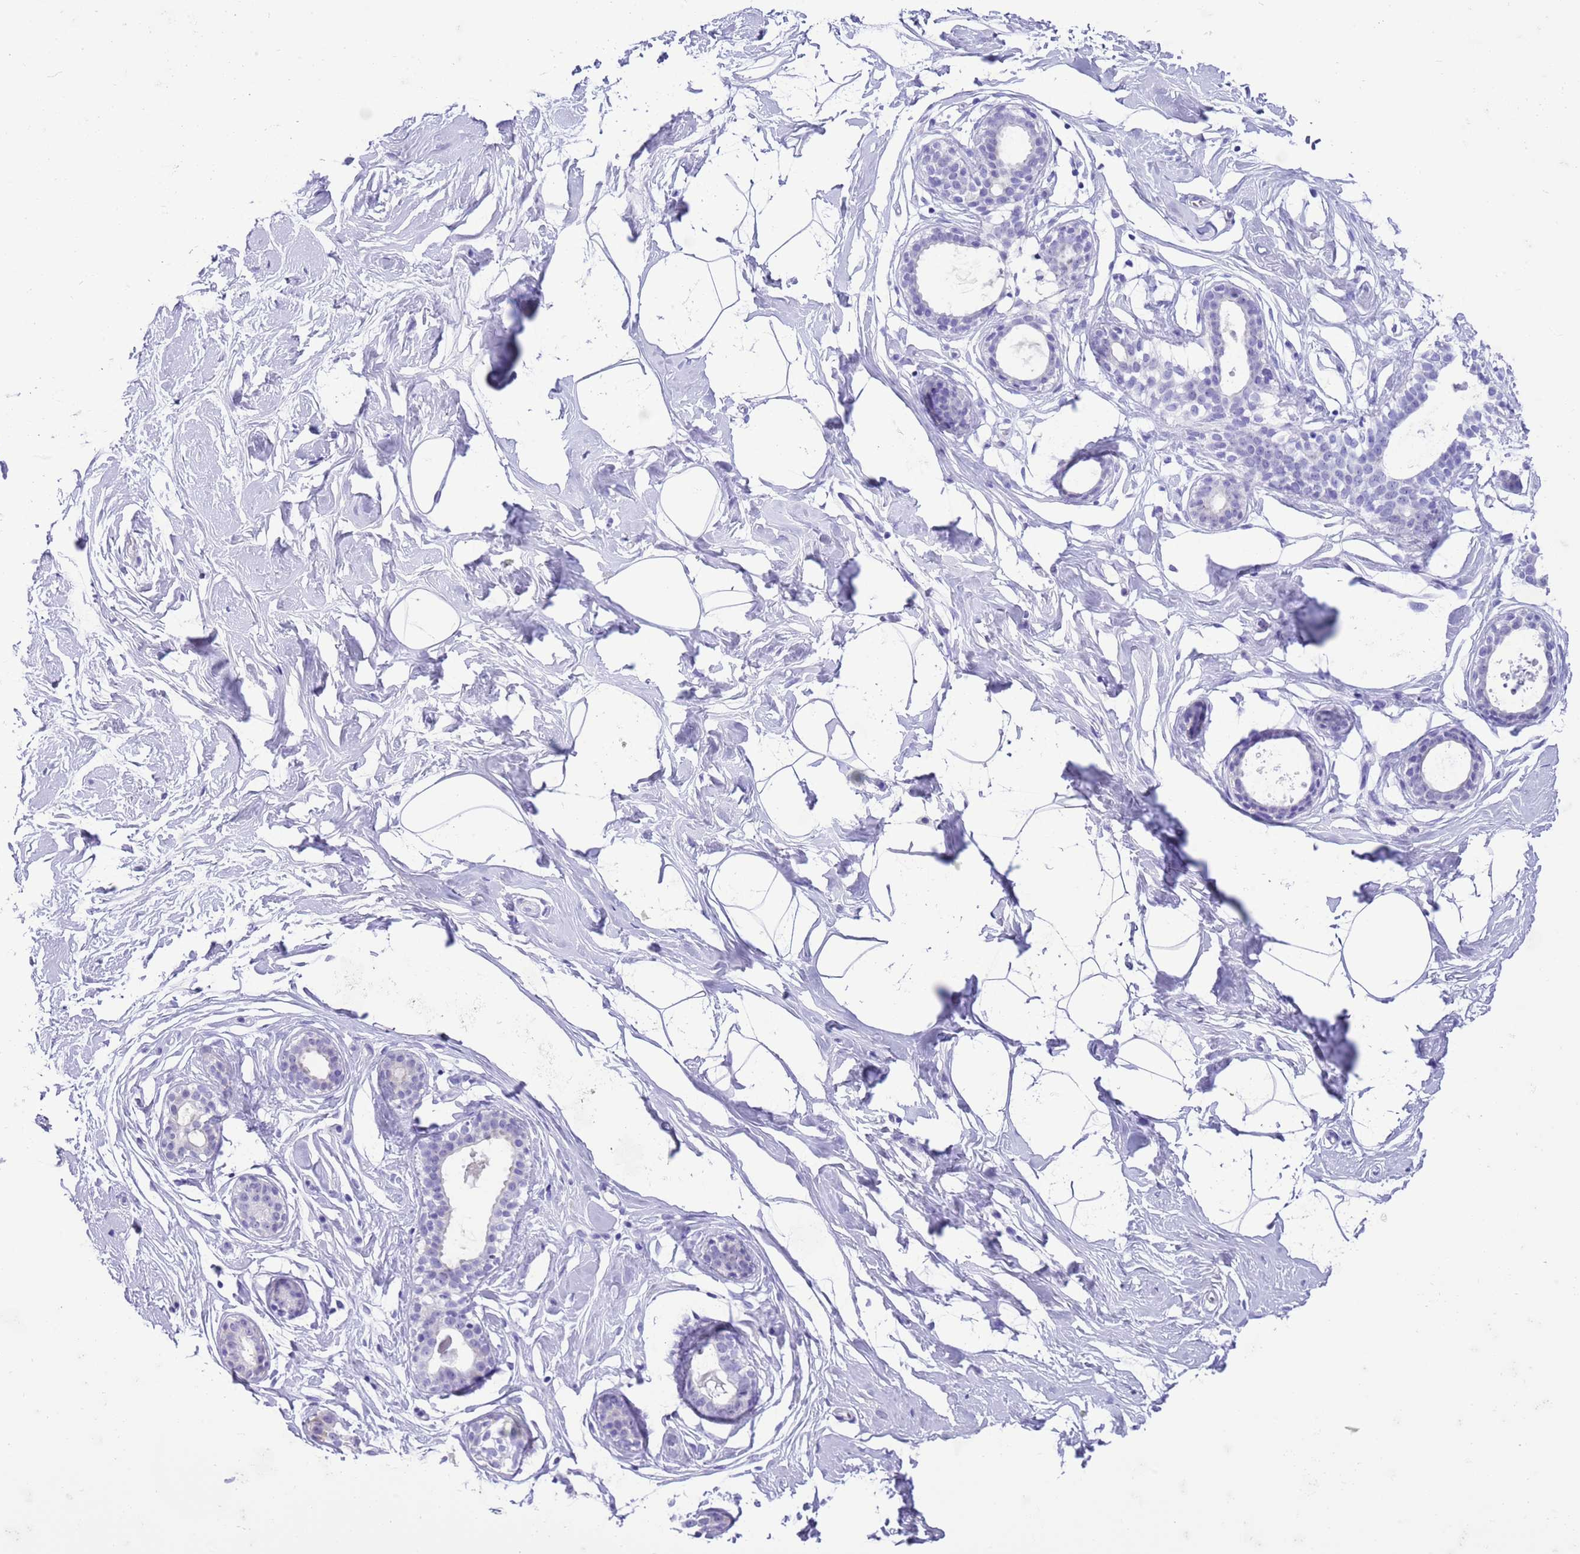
{"staining": {"intensity": "negative", "quantity": "none", "location": "none"}, "tissue": "breast", "cell_type": "Adipocytes", "image_type": "normal", "snomed": [{"axis": "morphology", "description": "Normal tissue, NOS"}, {"axis": "morphology", "description": "Adenoma, NOS"}, {"axis": "topography", "description": "Breast"}], "caption": "A micrograph of breast stained for a protein demonstrates no brown staining in adipocytes.", "gene": "TMEM185A", "patient": {"sex": "female", "age": 23}}